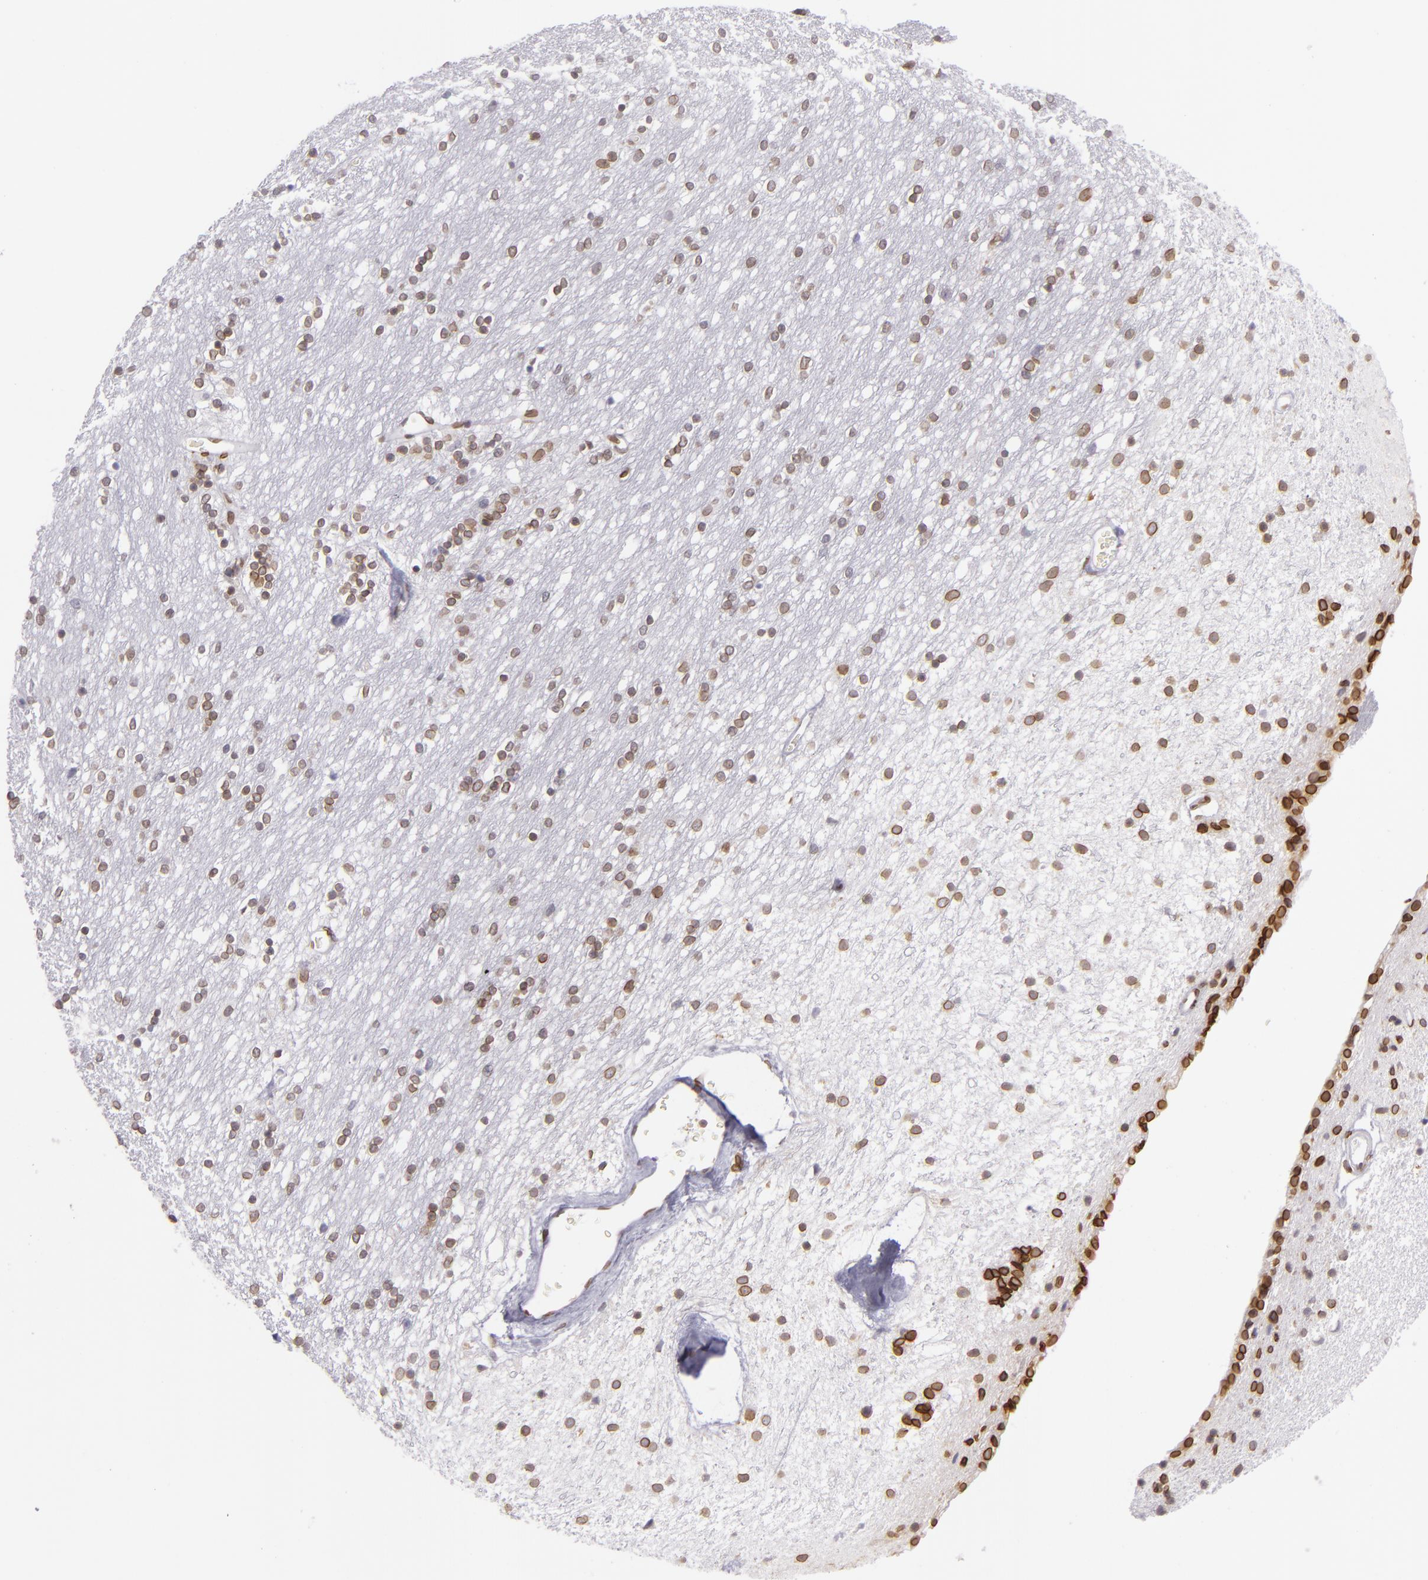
{"staining": {"intensity": "moderate", "quantity": "25%-75%", "location": "nuclear"}, "tissue": "caudate", "cell_type": "Glial cells", "image_type": "normal", "snomed": [{"axis": "morphology", "description": "Normal tissue, NOS"}, {"axis": "topography", "description": "Lateral ventricle wall"}], "caption": "The histopathology image exhibits a brown stain indicating the presence of a protein in the nuclear of glial cells in caudate. (Brightfield microscopy of DAB IHC at high magnification).", "gene": "EMD", "patient": {"sex": "female", "age": 54}}